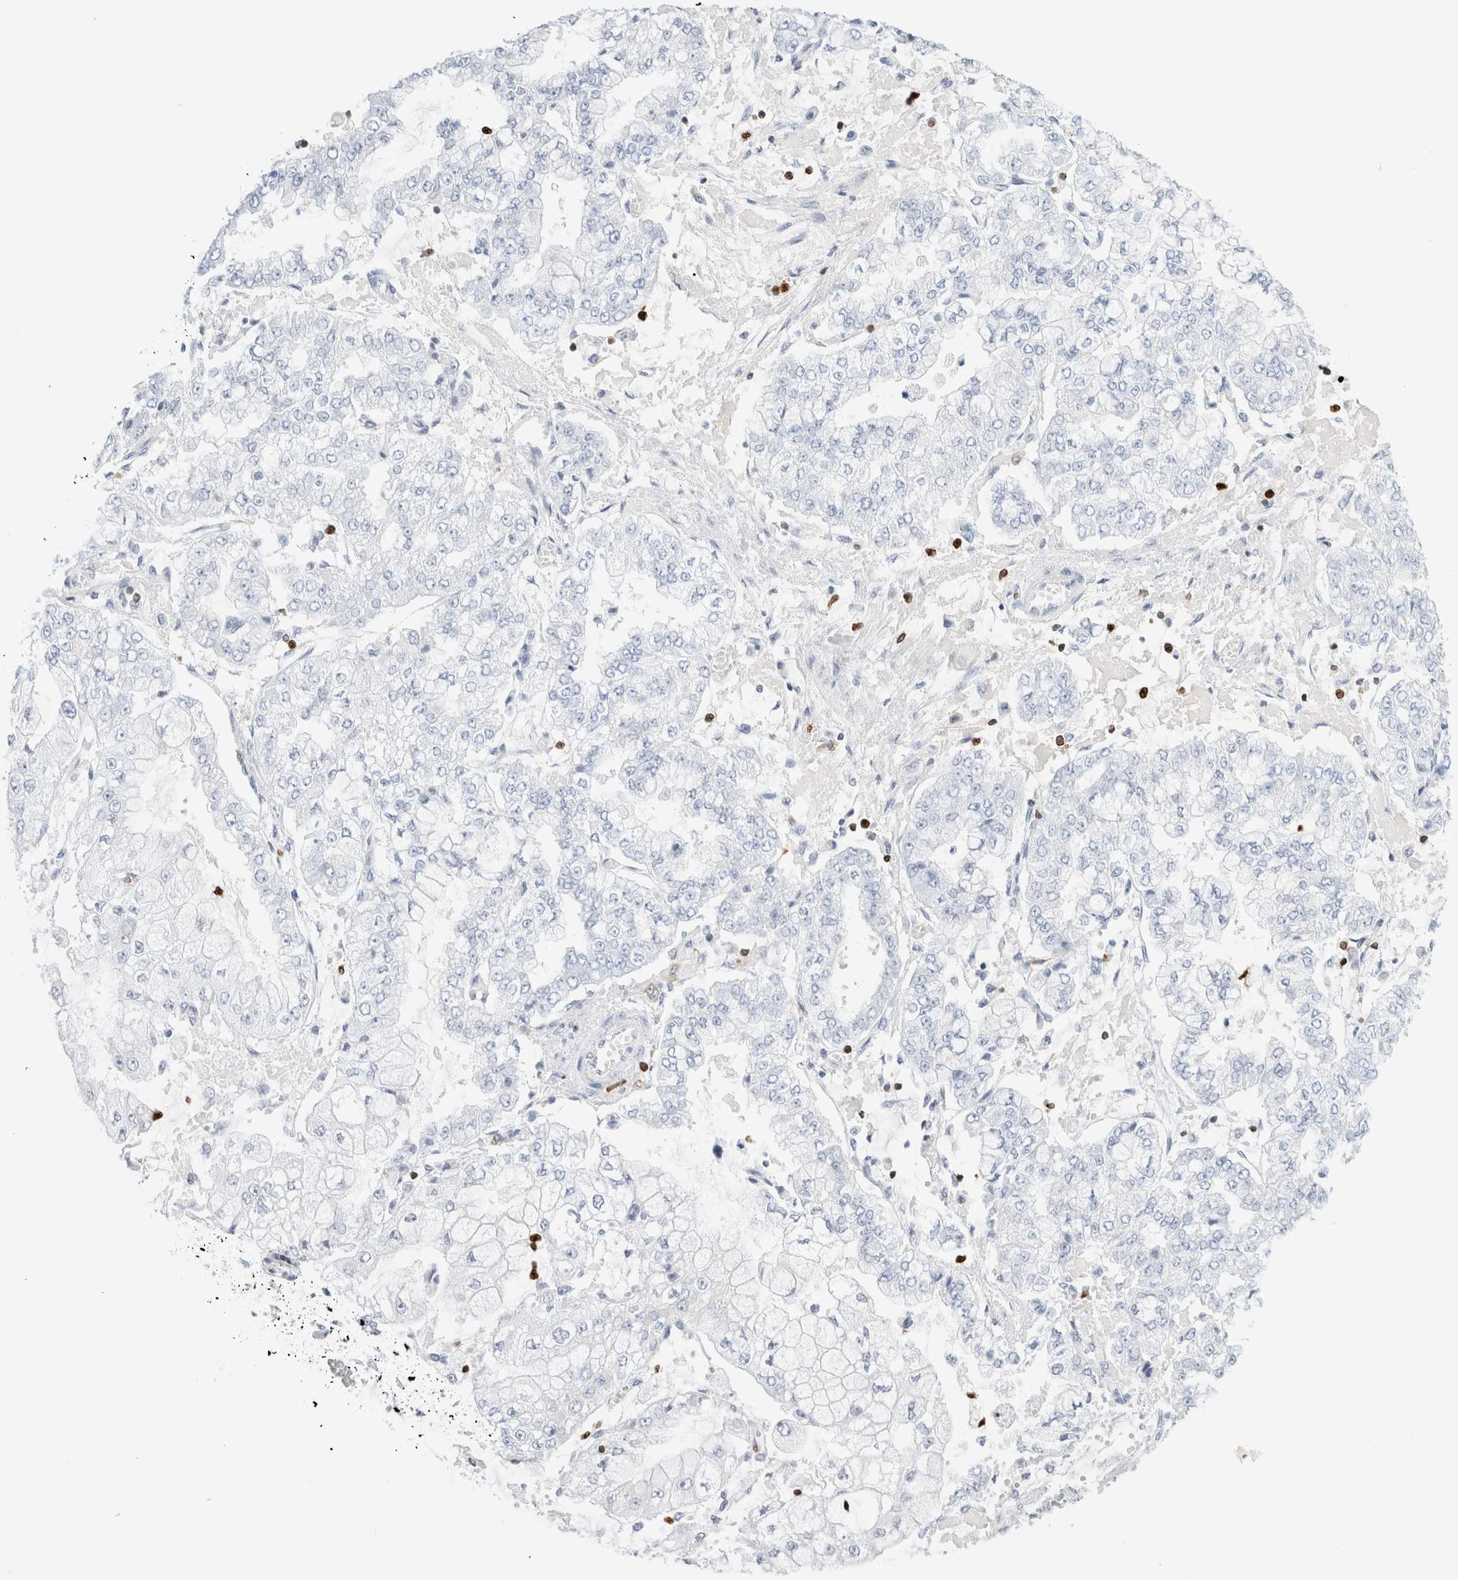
{"staining": {"intensity": "negative", "quantity": "none", "location": "none"}, "tissue": "stomach cancer", "cell_type": "Tumor cells", "image_type": "cancer", "snomed": [{"axis": "morphology", "description": "Adenocarcinoma, NOS"}, {"axis": "topography", "description": "Stomach"}], "caption": "This is an IHC histopathology image of human stomach adenocarcinoma. There is no staining in tumor cells.", "gene": "ALOX5AP", "patient": {"sex": "male", "age": 76}}